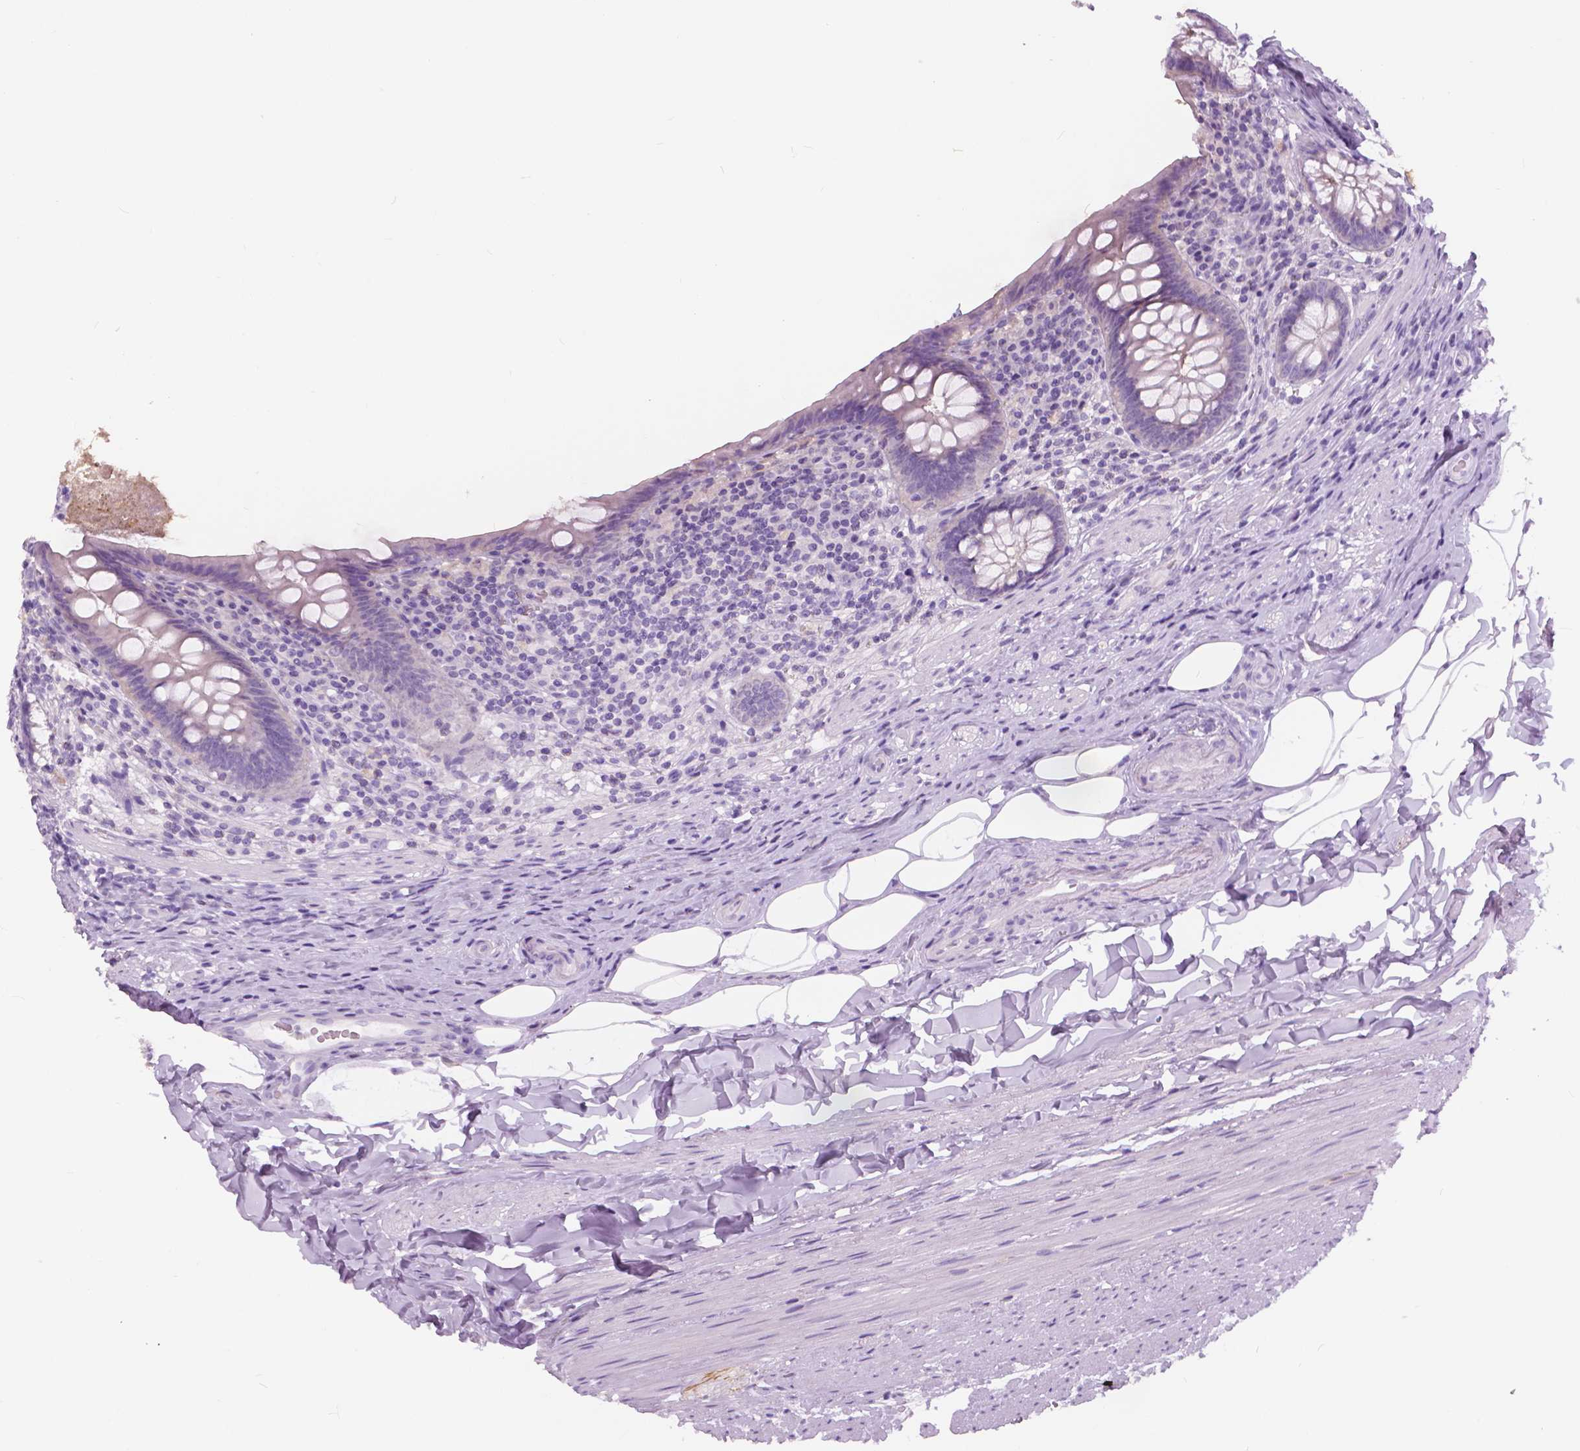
{"staining": {"intensity": "negative", "quantity": "none", "location": "none"}, "tissue": "appendix", "cell_type": "Glandular cells", "image_type": "normal", "snomed": [{"axis": "morphology", "description": "Normal tissue, NOS"}, {"axis": "topography", "description": "Appendix"}], "caption": "Histopathology image shows no significant protein expression in glandular cells of unremarkable appendix.", "gene": "TP53TG5", "patient": {"sex": "male", "age": 47}}